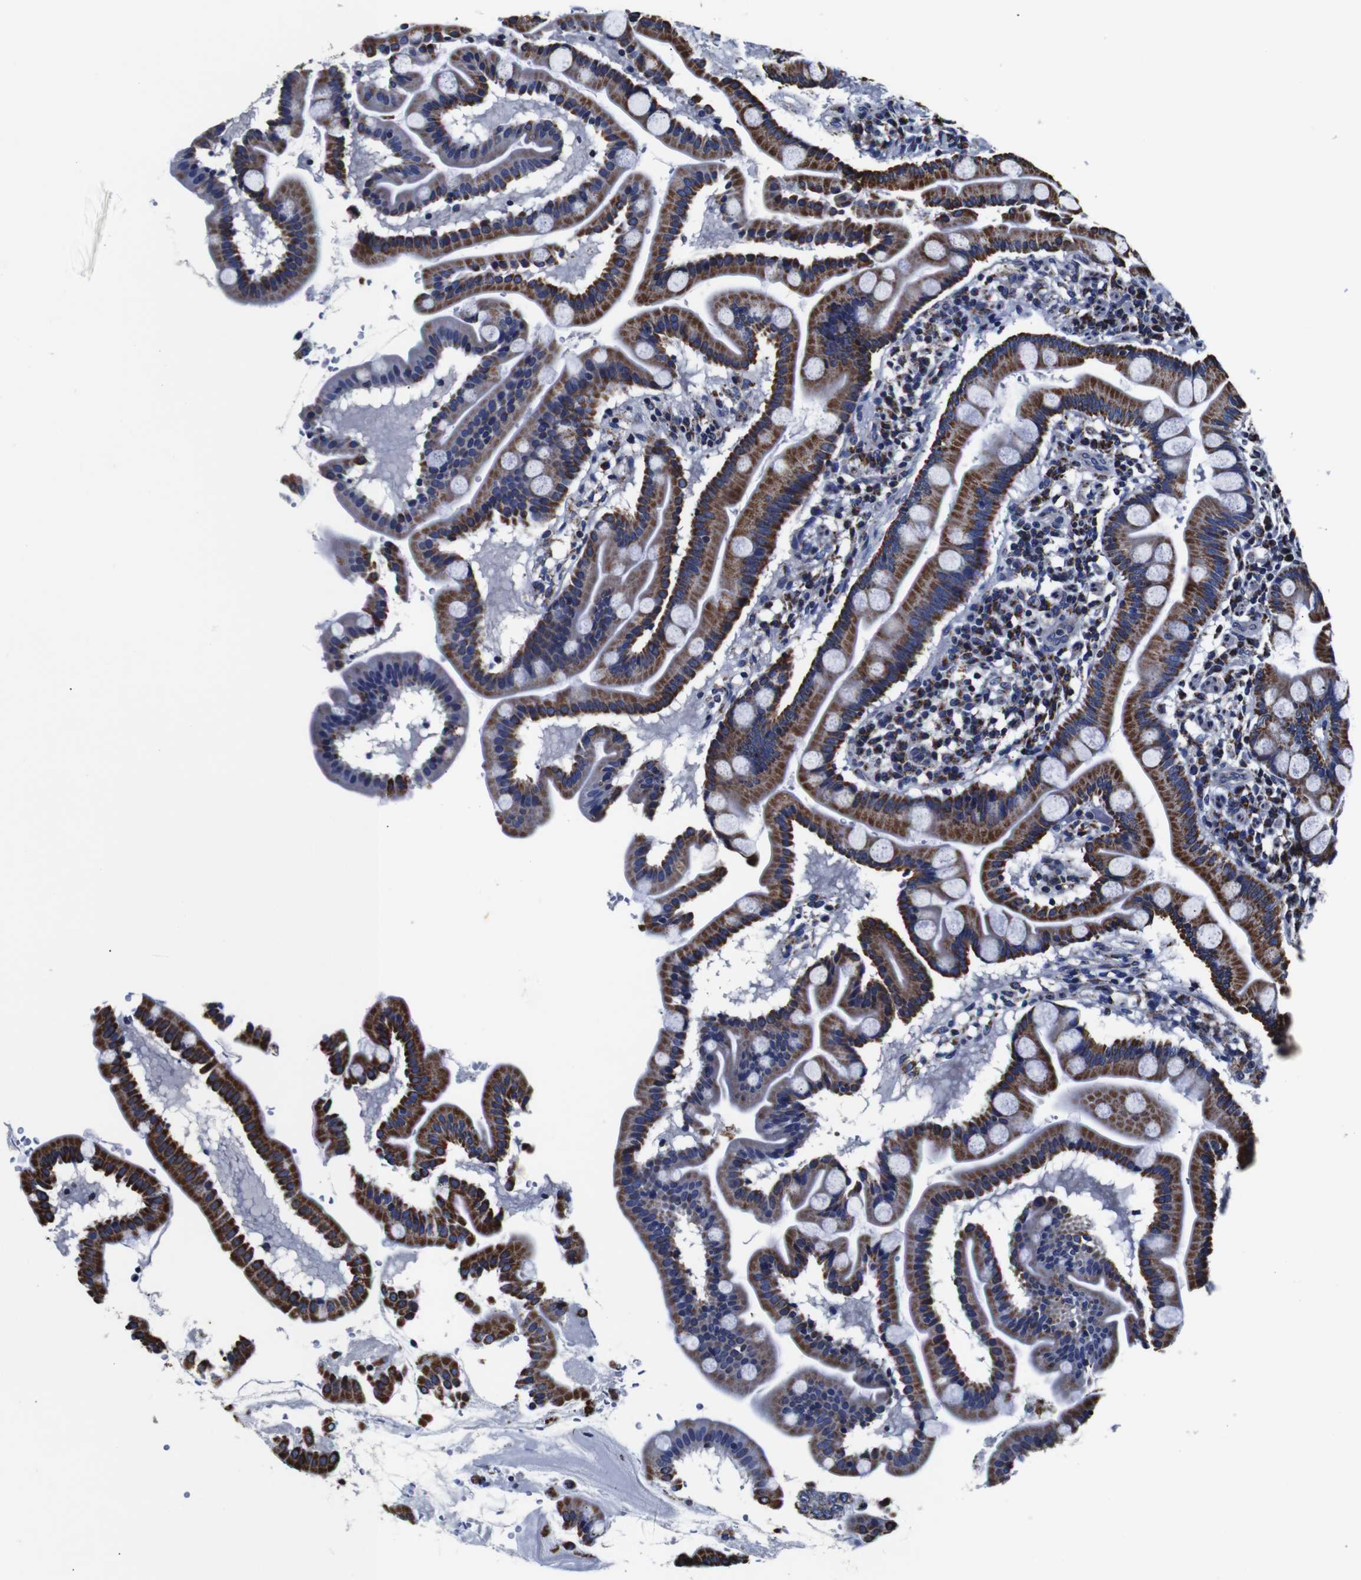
{"staining": {"intensity": "strong", "quantity": ">75%", "location": "cytoplasmic/membranous"}, "tissue": "duodenum", "cell_type": "Glandular cells", "image_type": "normal", "snomed": [{"axis": "morphology", "description": "Normal tissue, NOS"}, {"axis": "topography", "description": "Duodenum"}], "caption": "Normal duodenum exhibits strong cytoplasmic/membranous positivity in about >75% of glandular cells, visualized by immunohistochemistry. (IHC, brightfield microscopy, high magnification).", "gene": "FKBP9", "patient": {"sex": "male", "age": 50}}